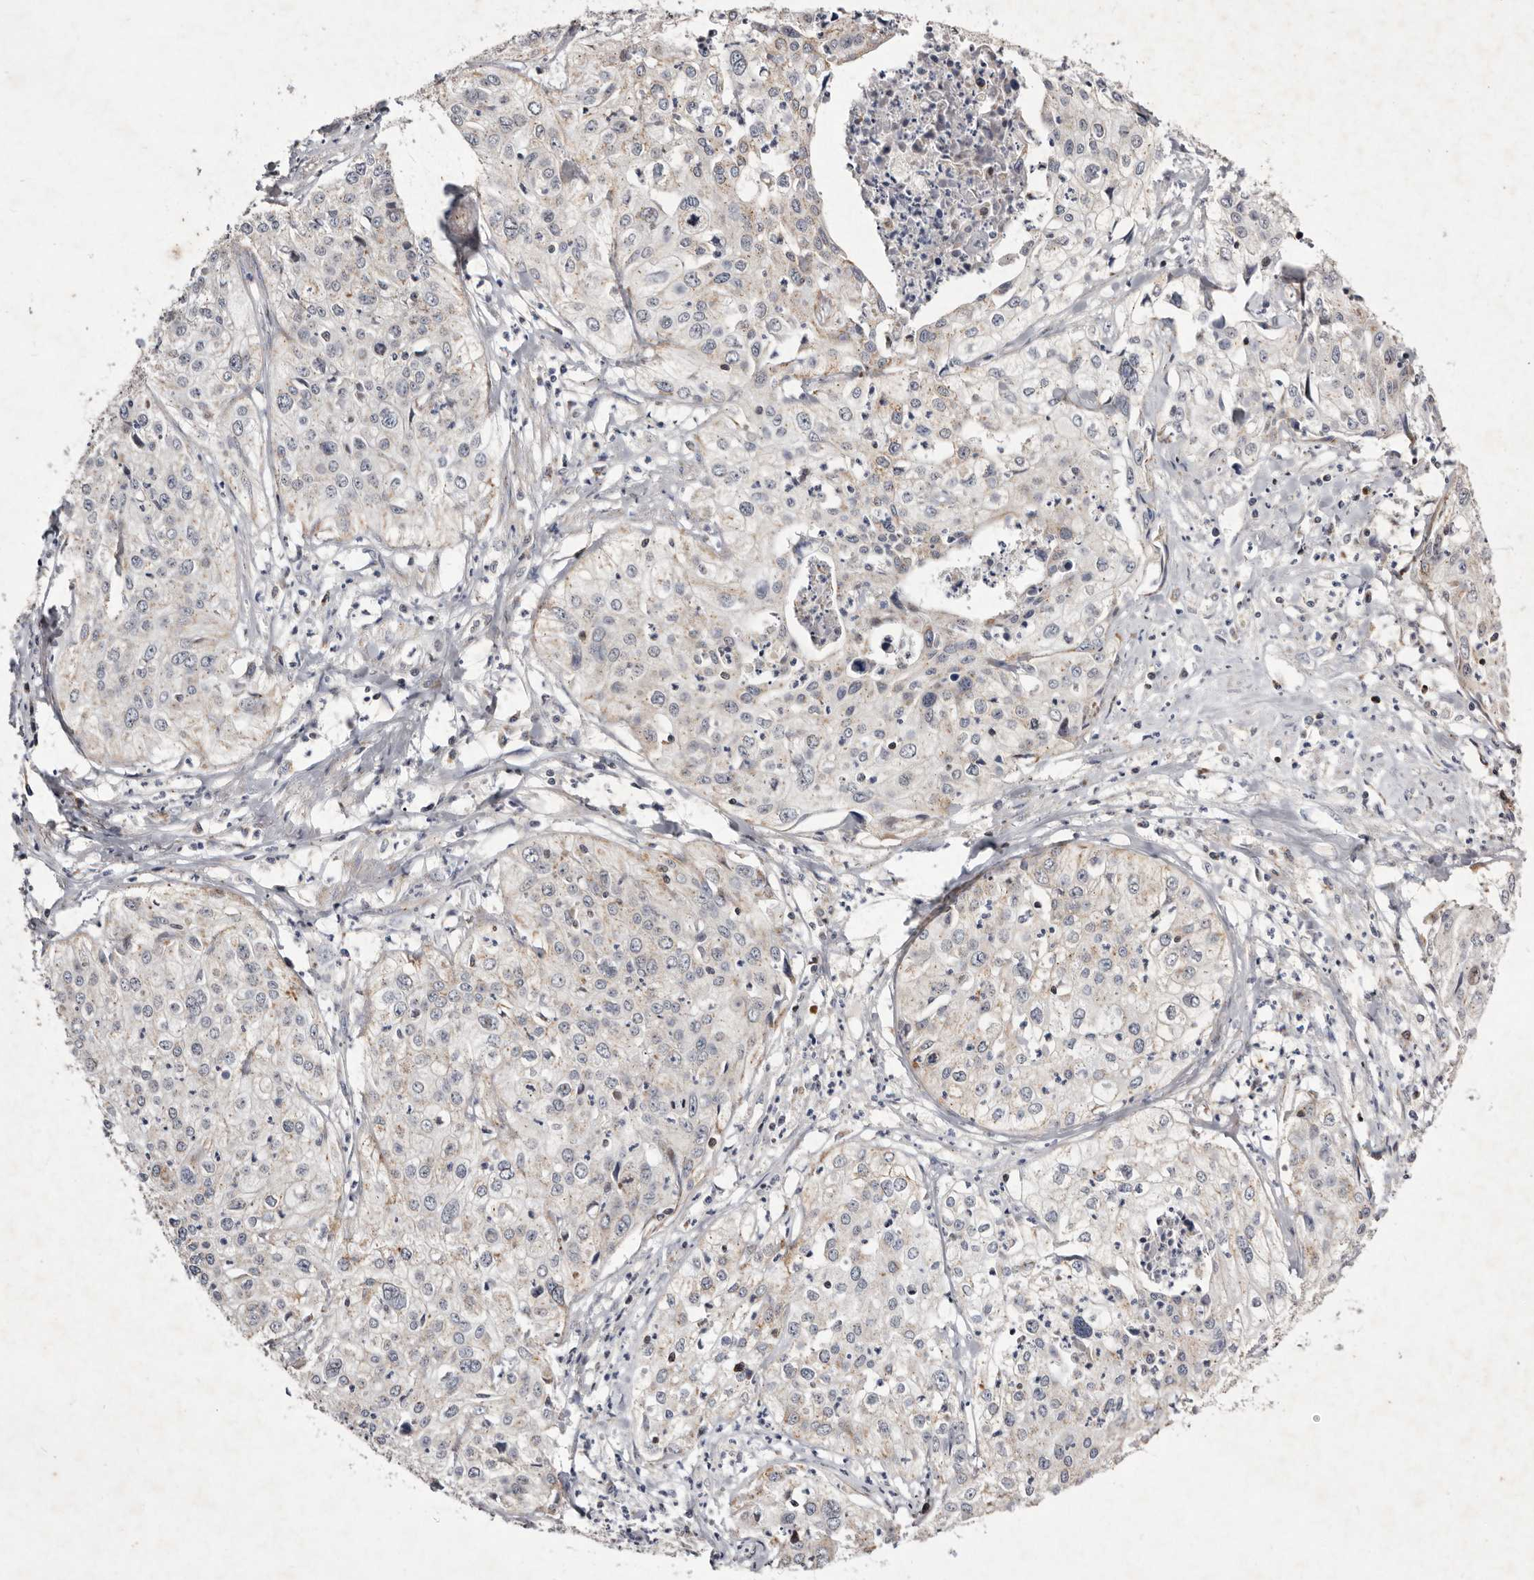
{"staining": {"intensity": "negative", "quantity": "none", "location": "none"}, "tissue": "cervical cancer", "cell_type": "Tumor cells", "image_type": "cancer", "snomed": [{"axis": "morphology", "description": "Squamous cell carcinoma, NOS"}, {"axis": "topography", "description": "Cervix"}], "caption": "An image of human squamous cell carcinoma (cervical) is negative for staining in tumor cells.", "gene": "TIMM17B", "patient": {"sex": "female", "age": 31}}